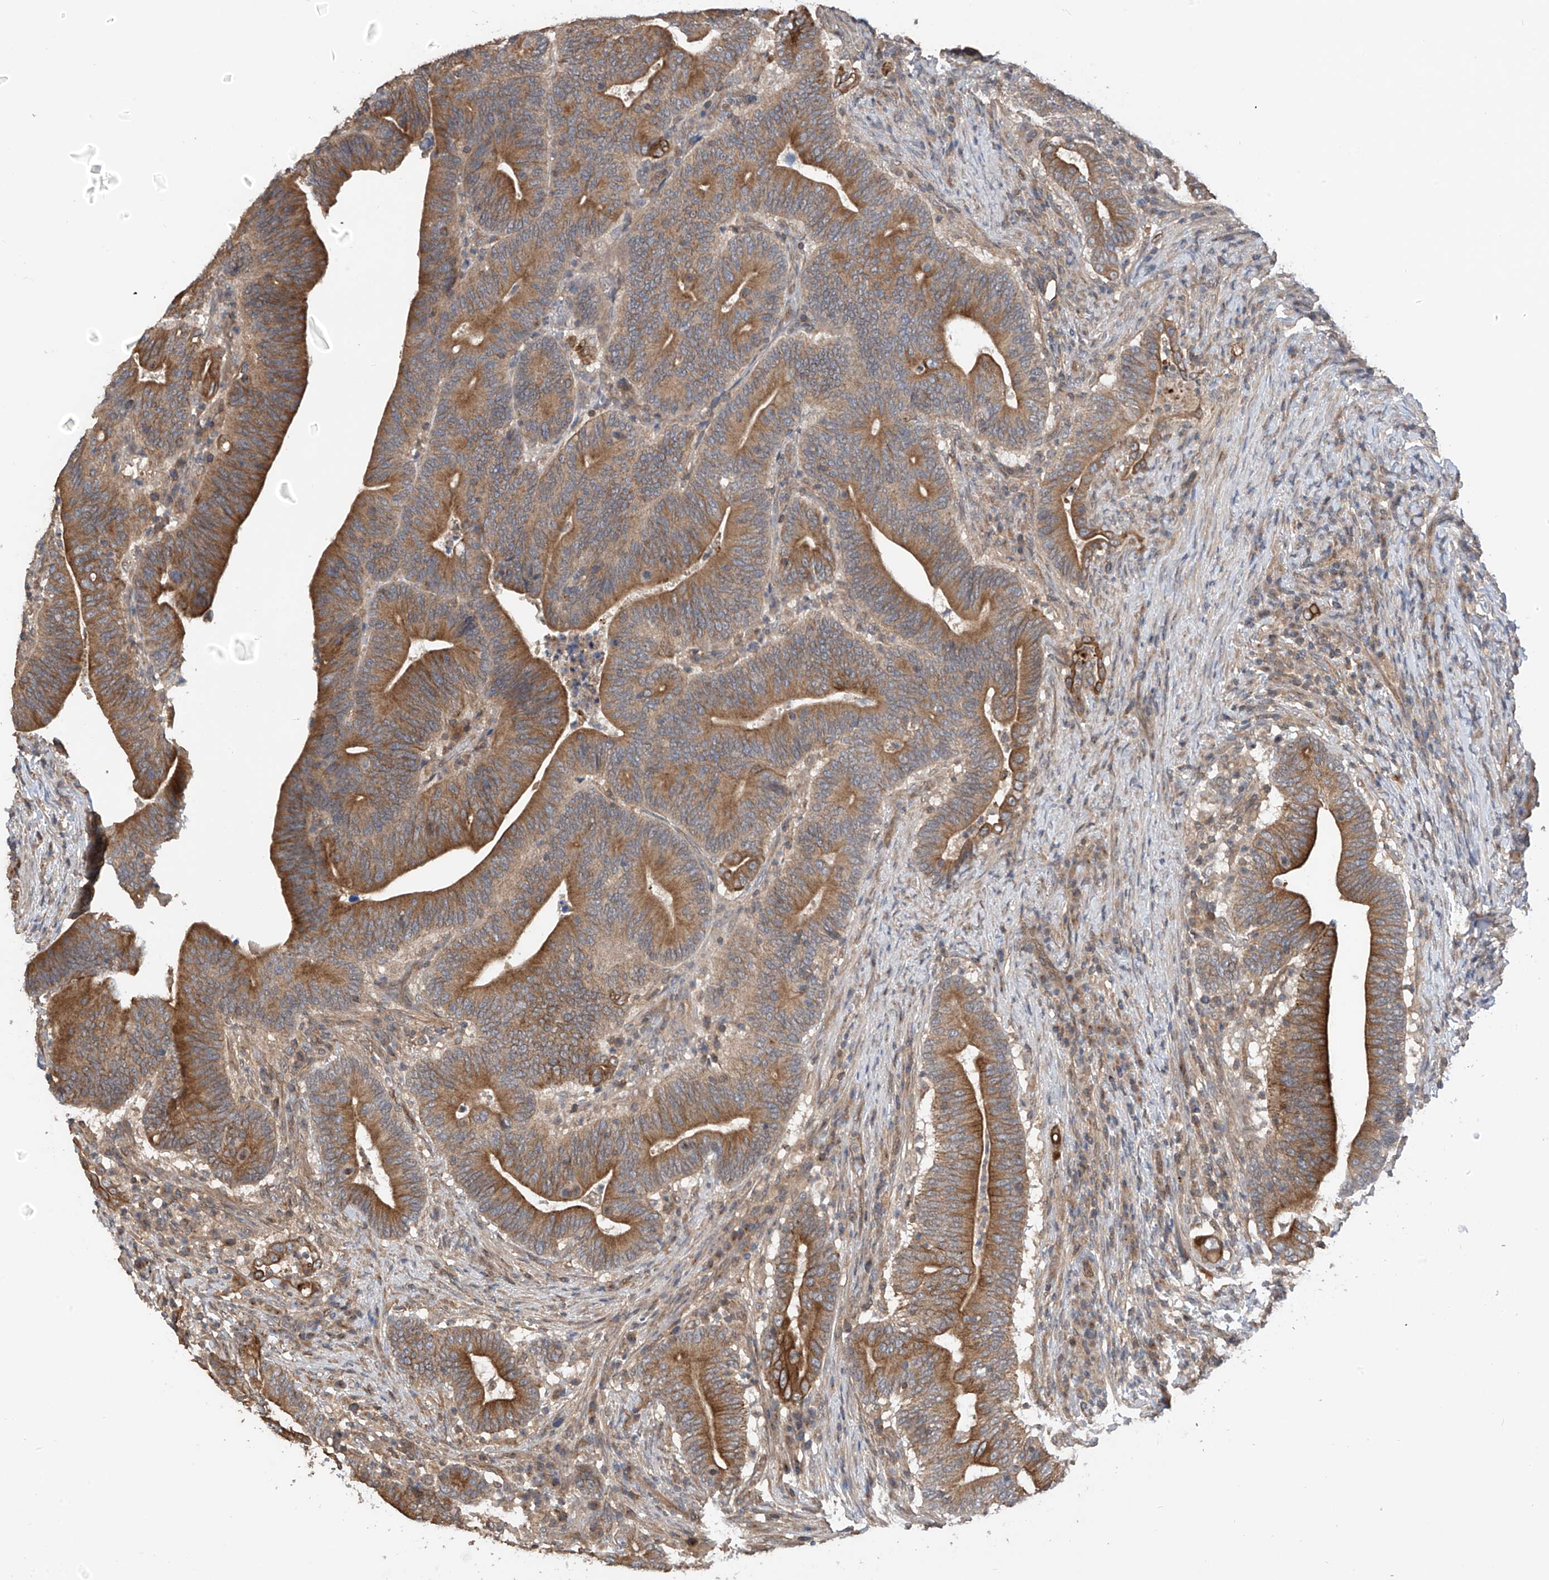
{"staining": {"intensity": "moderate", "quantity": ">75%", "location": "cytoplasmic/membranous"}, "tissue": "colorectal cancer", "cell_type": "Tumor cells", "image_type": "cancer", "snomed": [{"axis": "morphology", "description": "Adenocarcinoma, NOS"}, {"axis": "topography", "description": "Colon"}], "caption": "Immunohistochemistry (IHC) of adenocarcinoma (colorectal) exhibits medium levels of moderate cytoplasmic/membranous expression in approximately >75% of tumor cells. (Stains: DAB (3,3'-diaminobenzidine) in brown, nuclei in blue, Microscopy: brightfield microscopy at high magnification).", "gene": "RPAIN", "patient": {"sex": "female", "age": 66}}